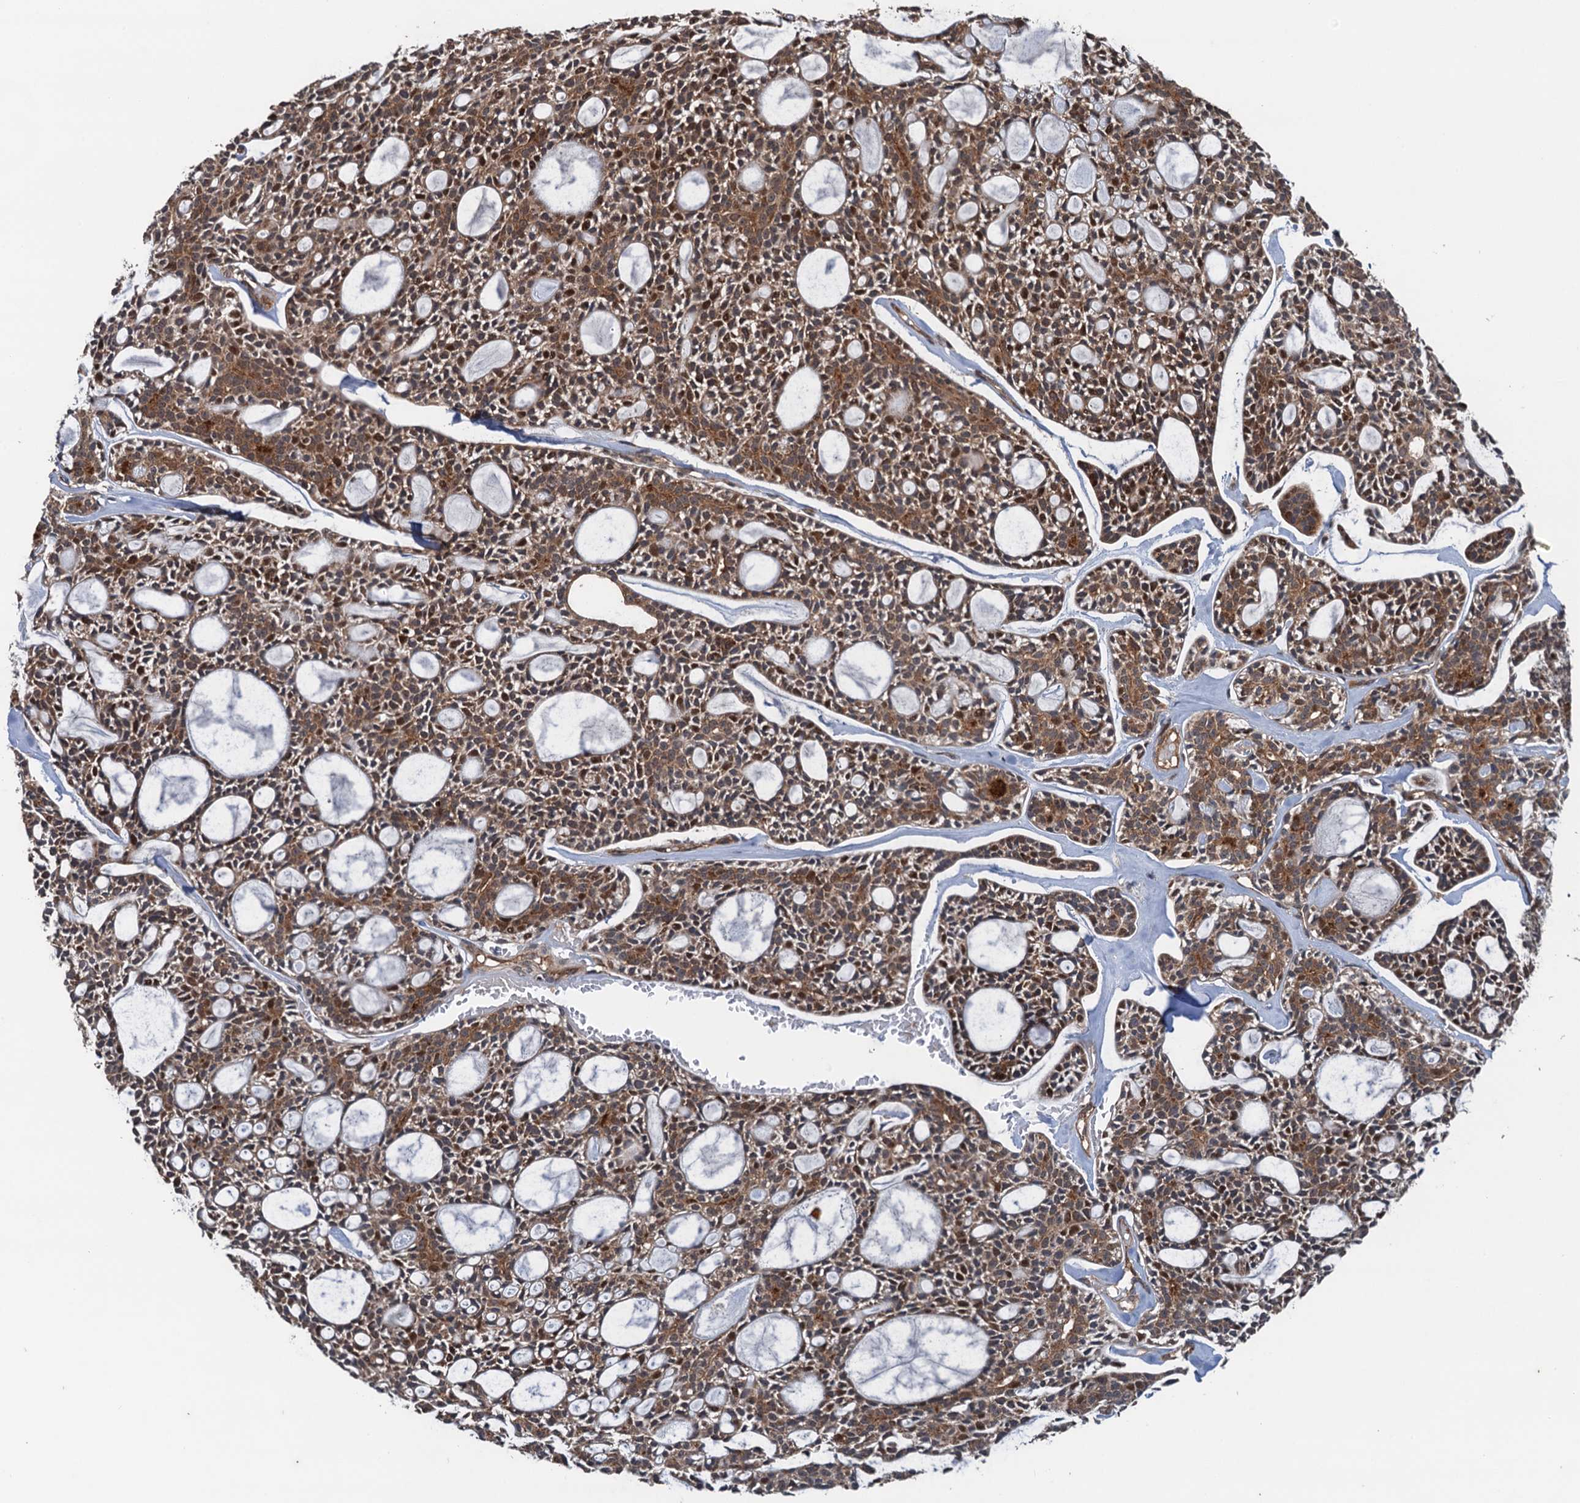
{"staining": {"intensity": "moderate", "quantity": ">75%", "location": "cytoplasmic/membranous,nuclear"}, "tissue": "head and neck cancer", "cell_type": "Tumor cells", "image_type": "cancer", "snomed": [{"axis": "morphology", "description": "Adenocarcinoma, NOS"}, {"axis": "topography", "description": "Salivary gland"}, {"axis": "topography", "description": "Head-Neck"}], "caption": "High-magnification brightfield microscopy of head and neck adenocarcinoma stained with DAB (brown) and counterstained with hematoxylin (blue). tumor cells exhibit moderate cytoplasmic/membranous and nuclear positivity is seen in about>75% of cells.", "gene": "NLRP10", "patient": {"sex": "male", "age": 55}}